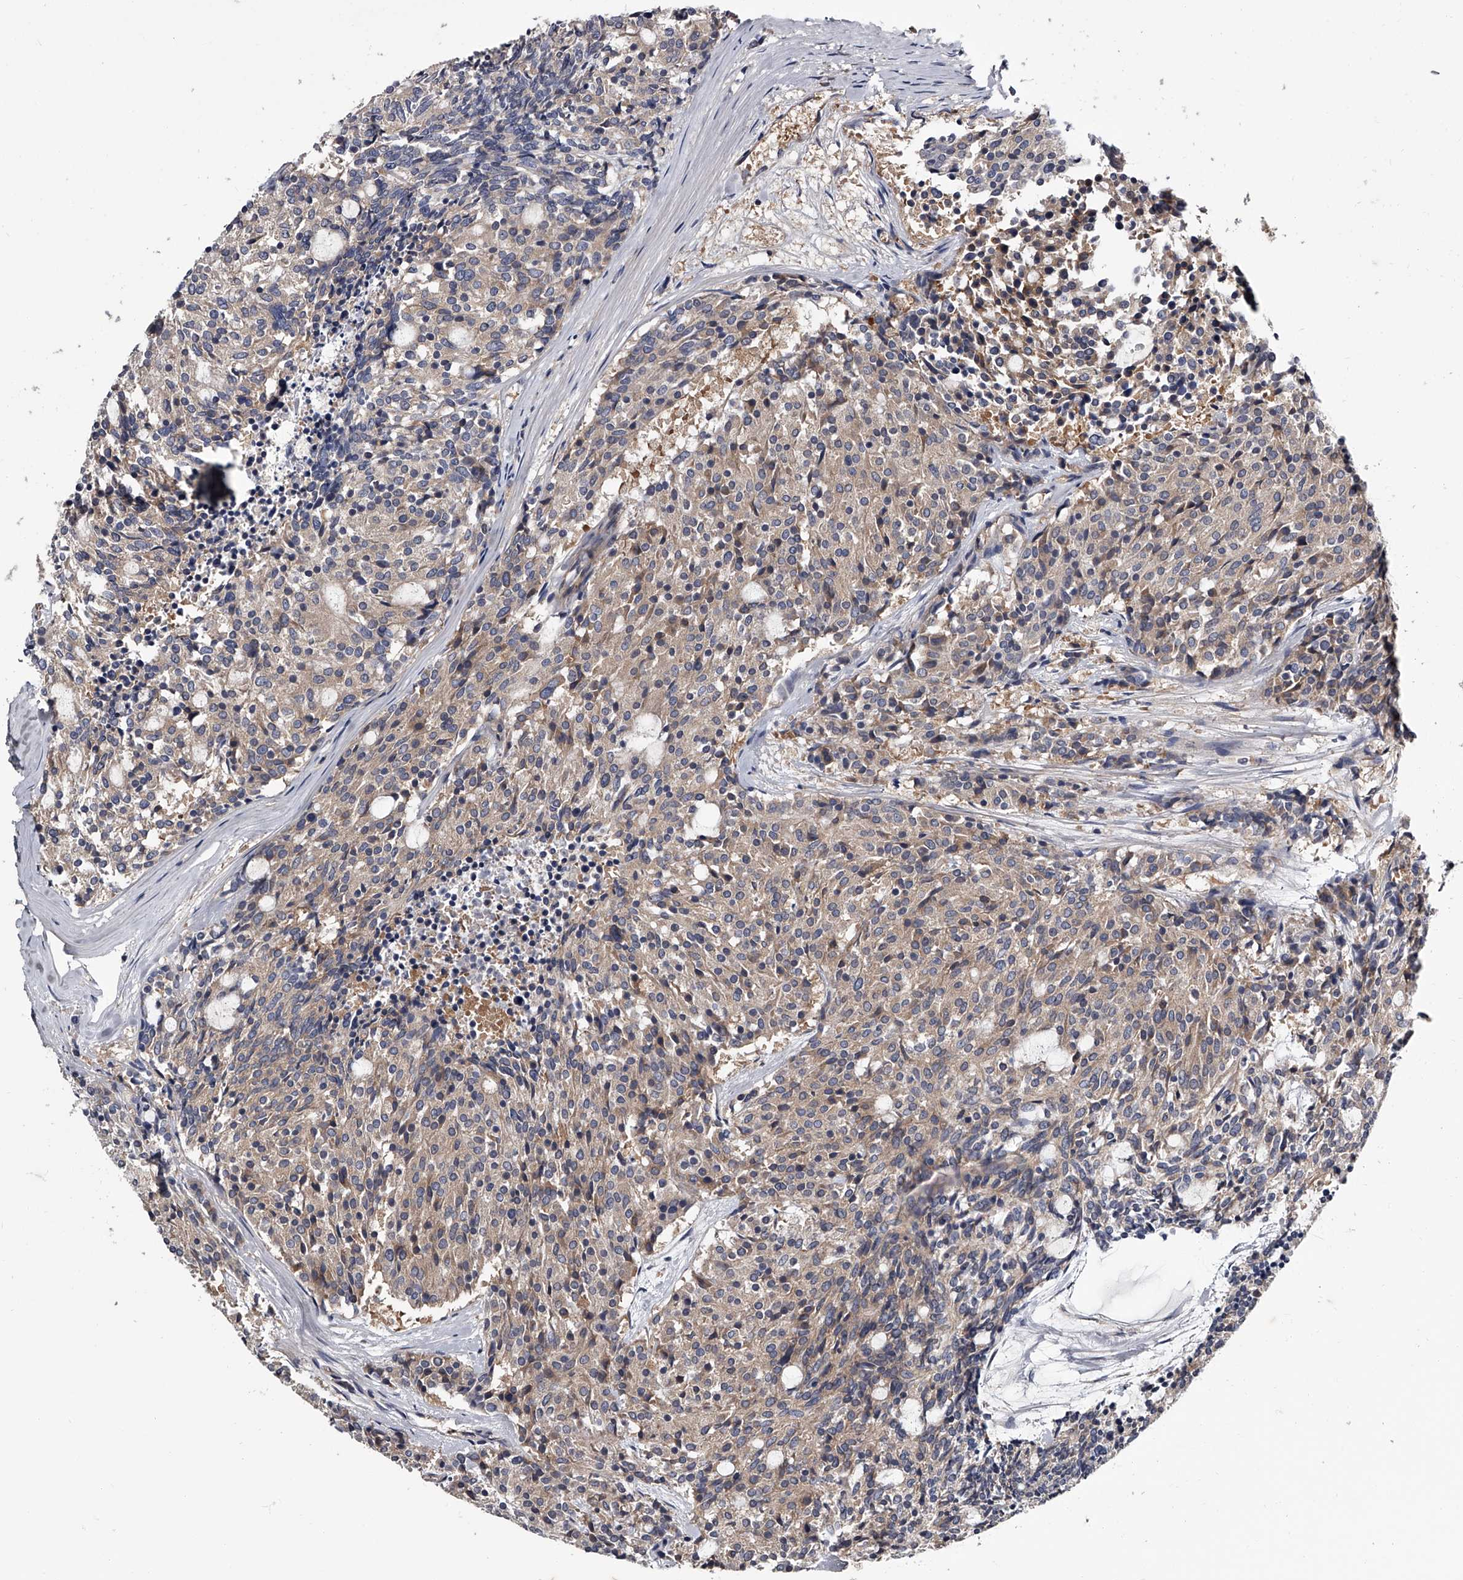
{"staining": {"intensity": "weak", "quantity": ">75%", "location": "cytoplasmic/membranous"}, "tissue": "carcinoid", "cell_type": "Tumor cells", "image_type": "cancer", "snomed": [{"axis": "morphology", "description": "Carcinoid, malignant, NOS"}, {"axis": "topography", "description": "Pancreas"}], "caption": "A histopathology image of carcinoid stained for a protein reveals weak cytoplasmic/membranous brown staining in tumor cells. Using DAB (brown) and hematoxylin (blue) stains, captured at high magnification using brightfield microscopy.", "gene": "GAPVD1", "patient": {"sex": "female", "age": 54}}